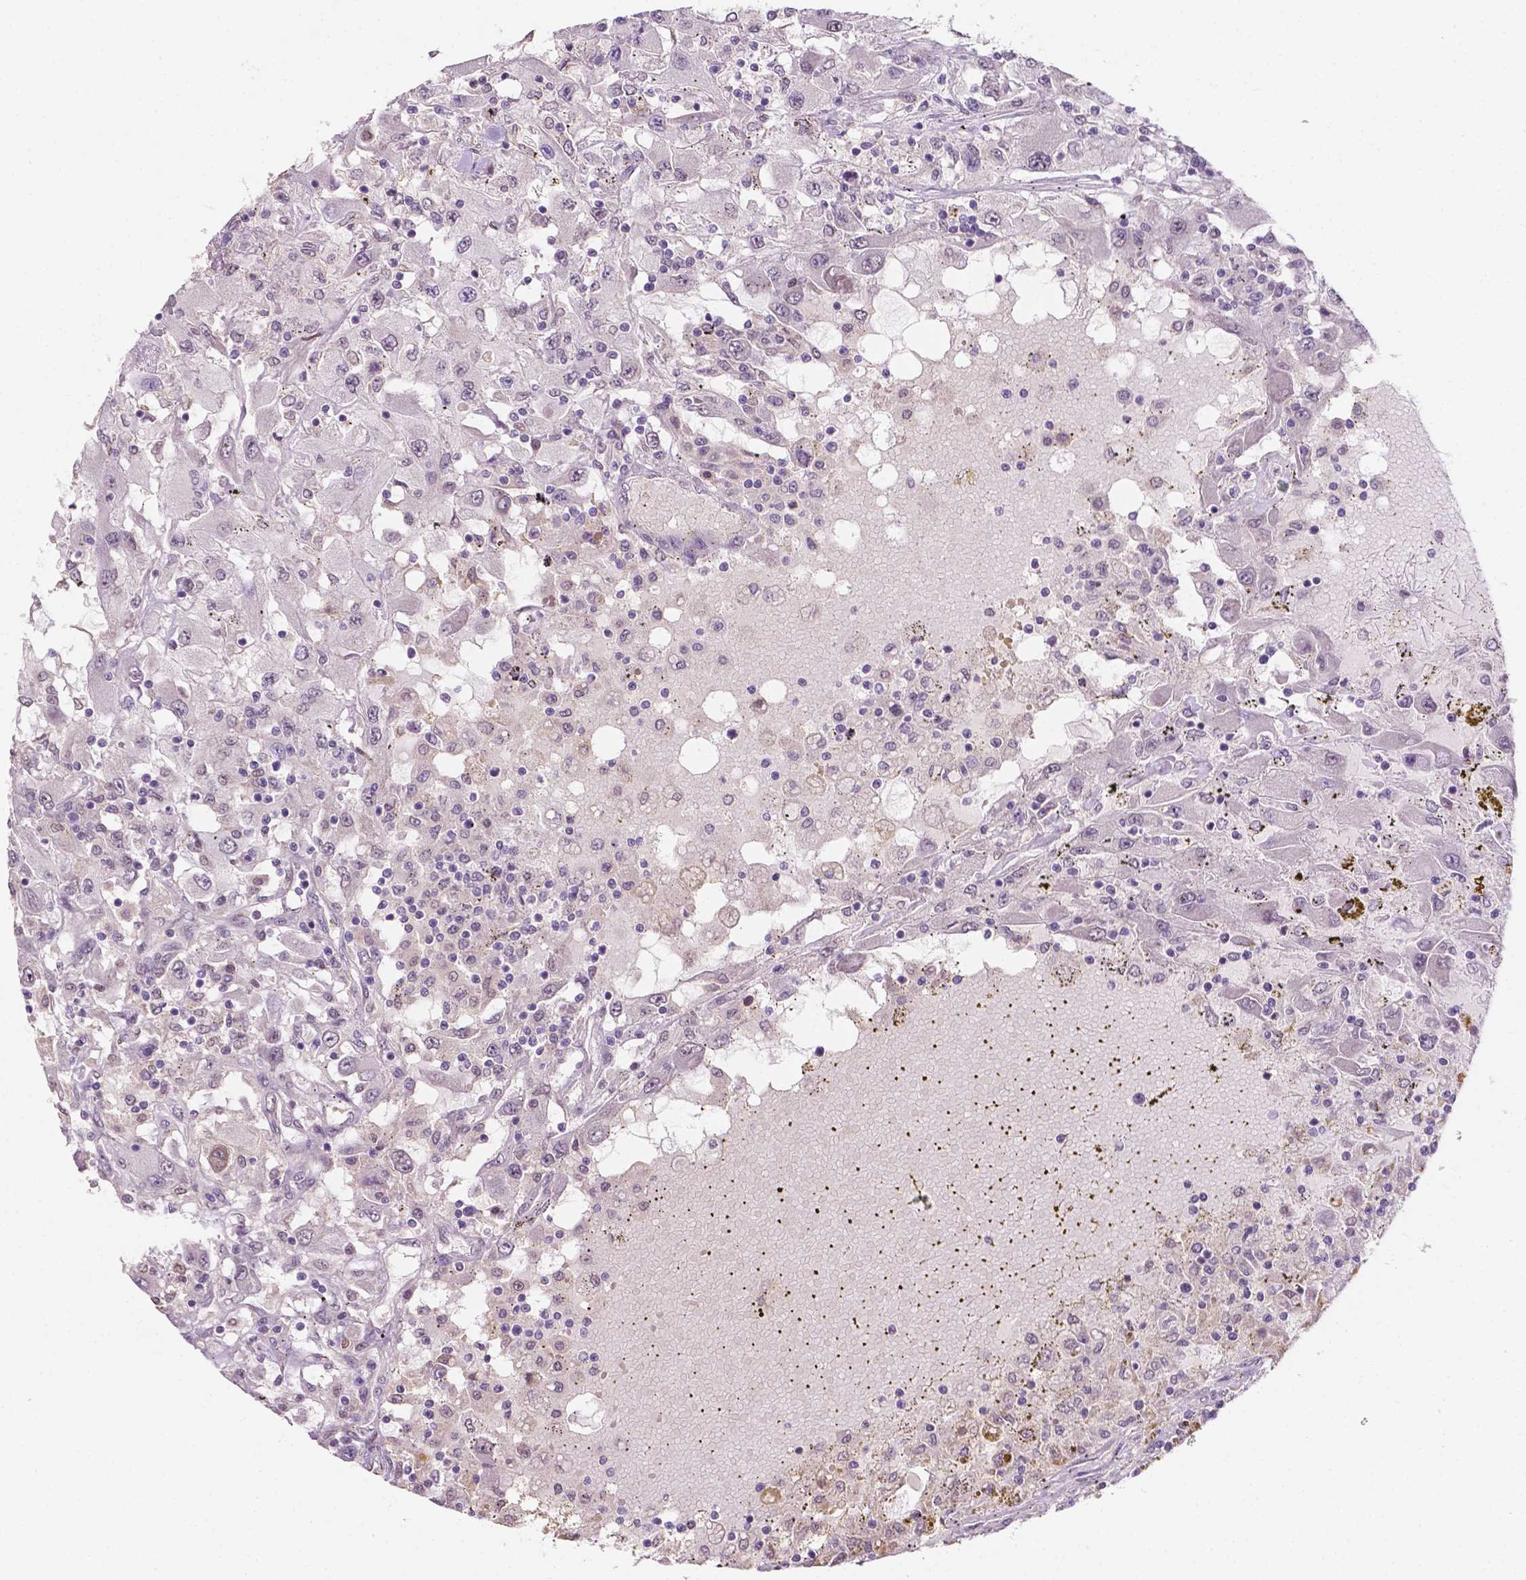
{"staining": {"intensity": "negative", "quantity": "none", "location": "none"}, "tissue": "renal cancer", "cell_type": "Tumor cells", "image_type": "cancer", "snomed": [{"axis": "morphology", "description": "Adenocarcinoma, NOS"}, {"axis": "topography", "description": "Kidney"}], "caption": "Tumor cells are negative for protein expression in human renal adenocarcinoma. Brightfield microscopy of IHC stained with DAB (brown) and hematoxylin (blue), captured at high magnification.", "gene": "SHLD3", "patient": {"sex": "female", "age": 67}}